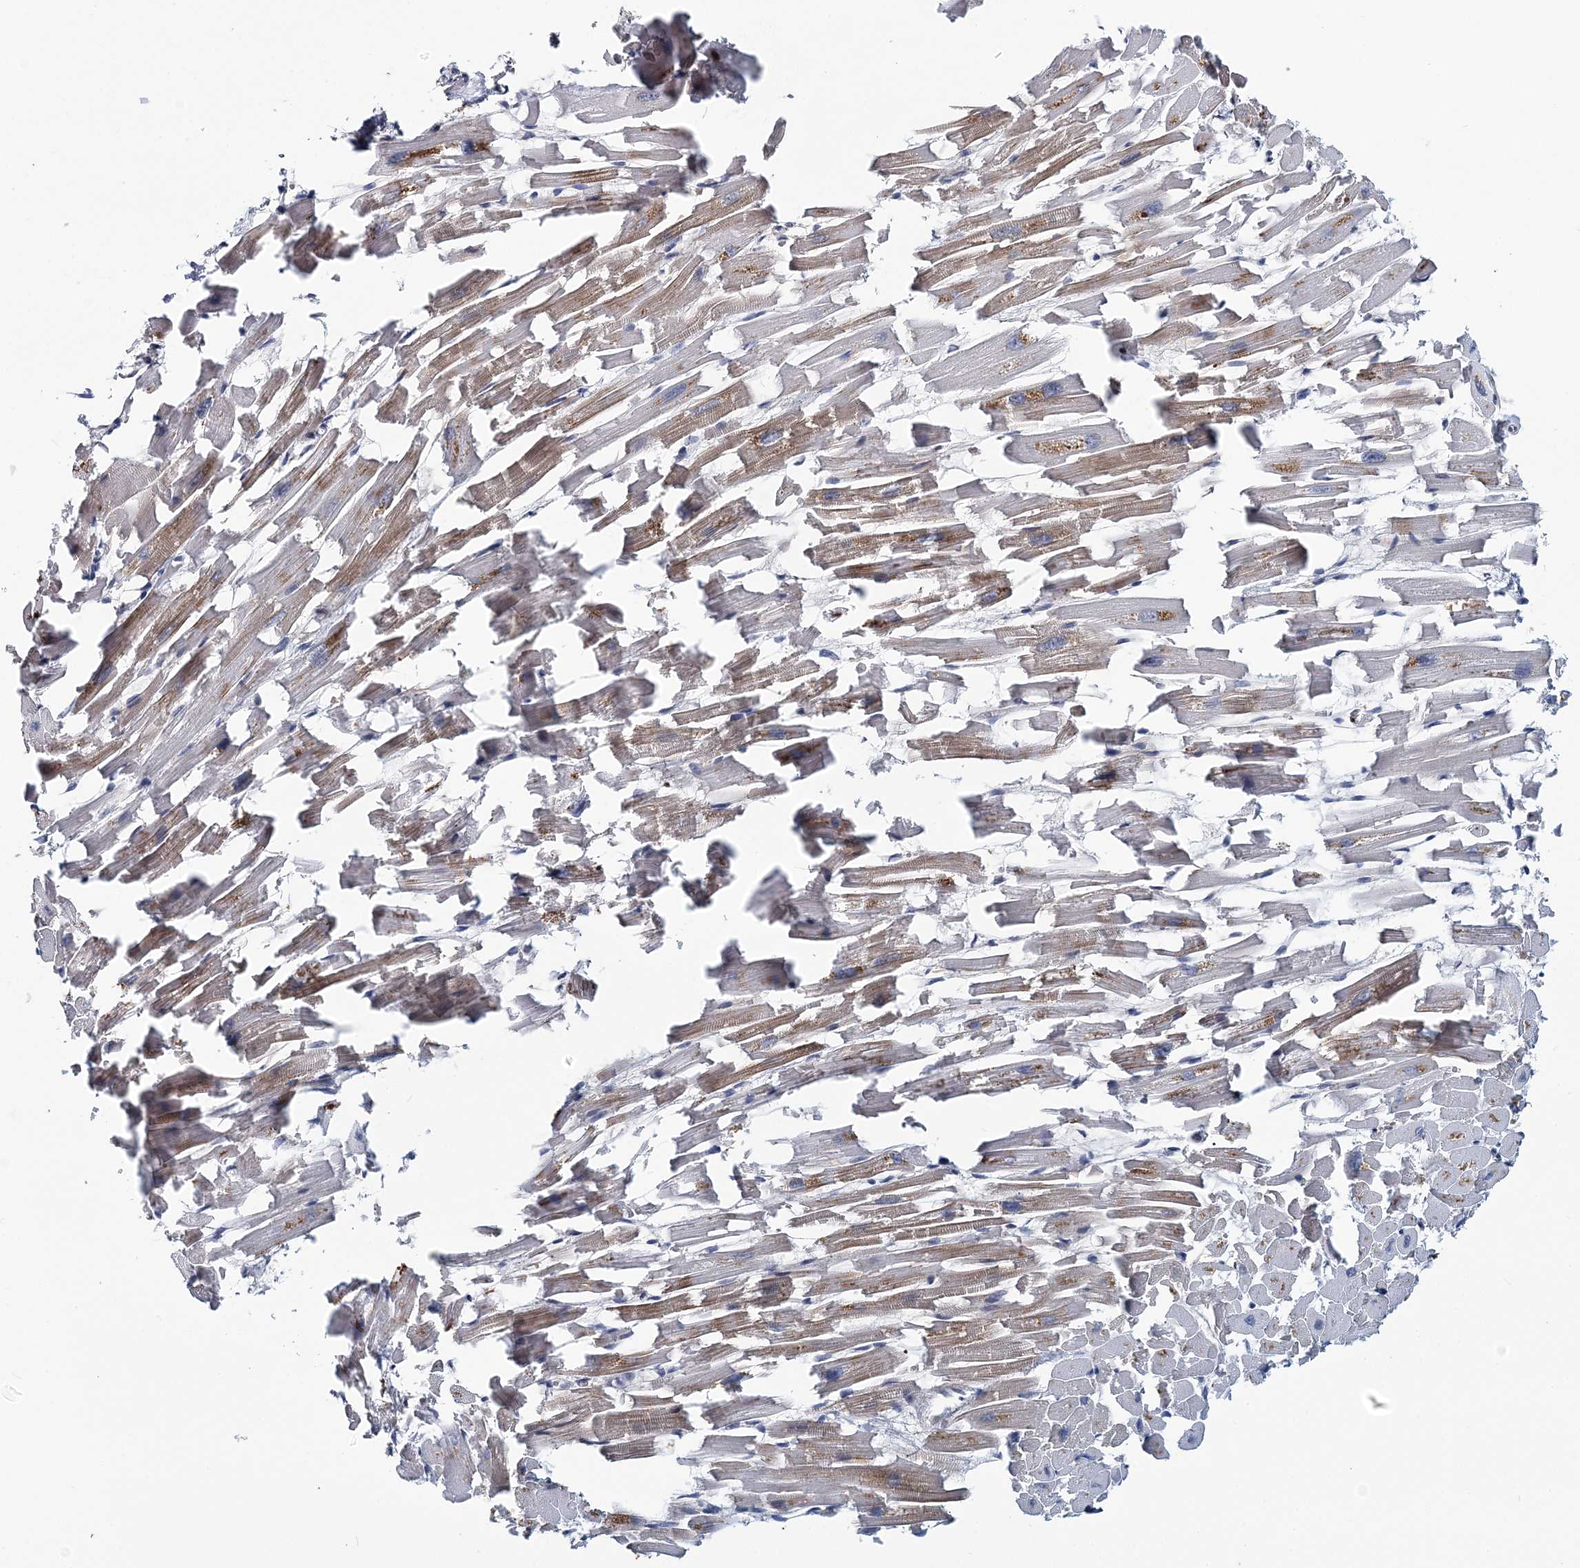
{"staining": {"intensity": "moderate", "quantity": "25%-75%", "location": "cytoplasmic/membranous"}, "tissue": "heart muscle", "cell_type": "Cardiomyocytes", "image_type": "normal", "snomed": [{"axis": "morphology", "description": "Normal tissue, NOS"}, {"axis": "topography", "description": "Heart"}], "caption": "Cardiomyocytes exhibit medium levels of moderate cytoplasmic/membranous positivity in approximately 25%-75% of cells in unremarkable human heart muscle.", "gene": "HYCC2", "patient": {"sex": "female", "age": 64}}